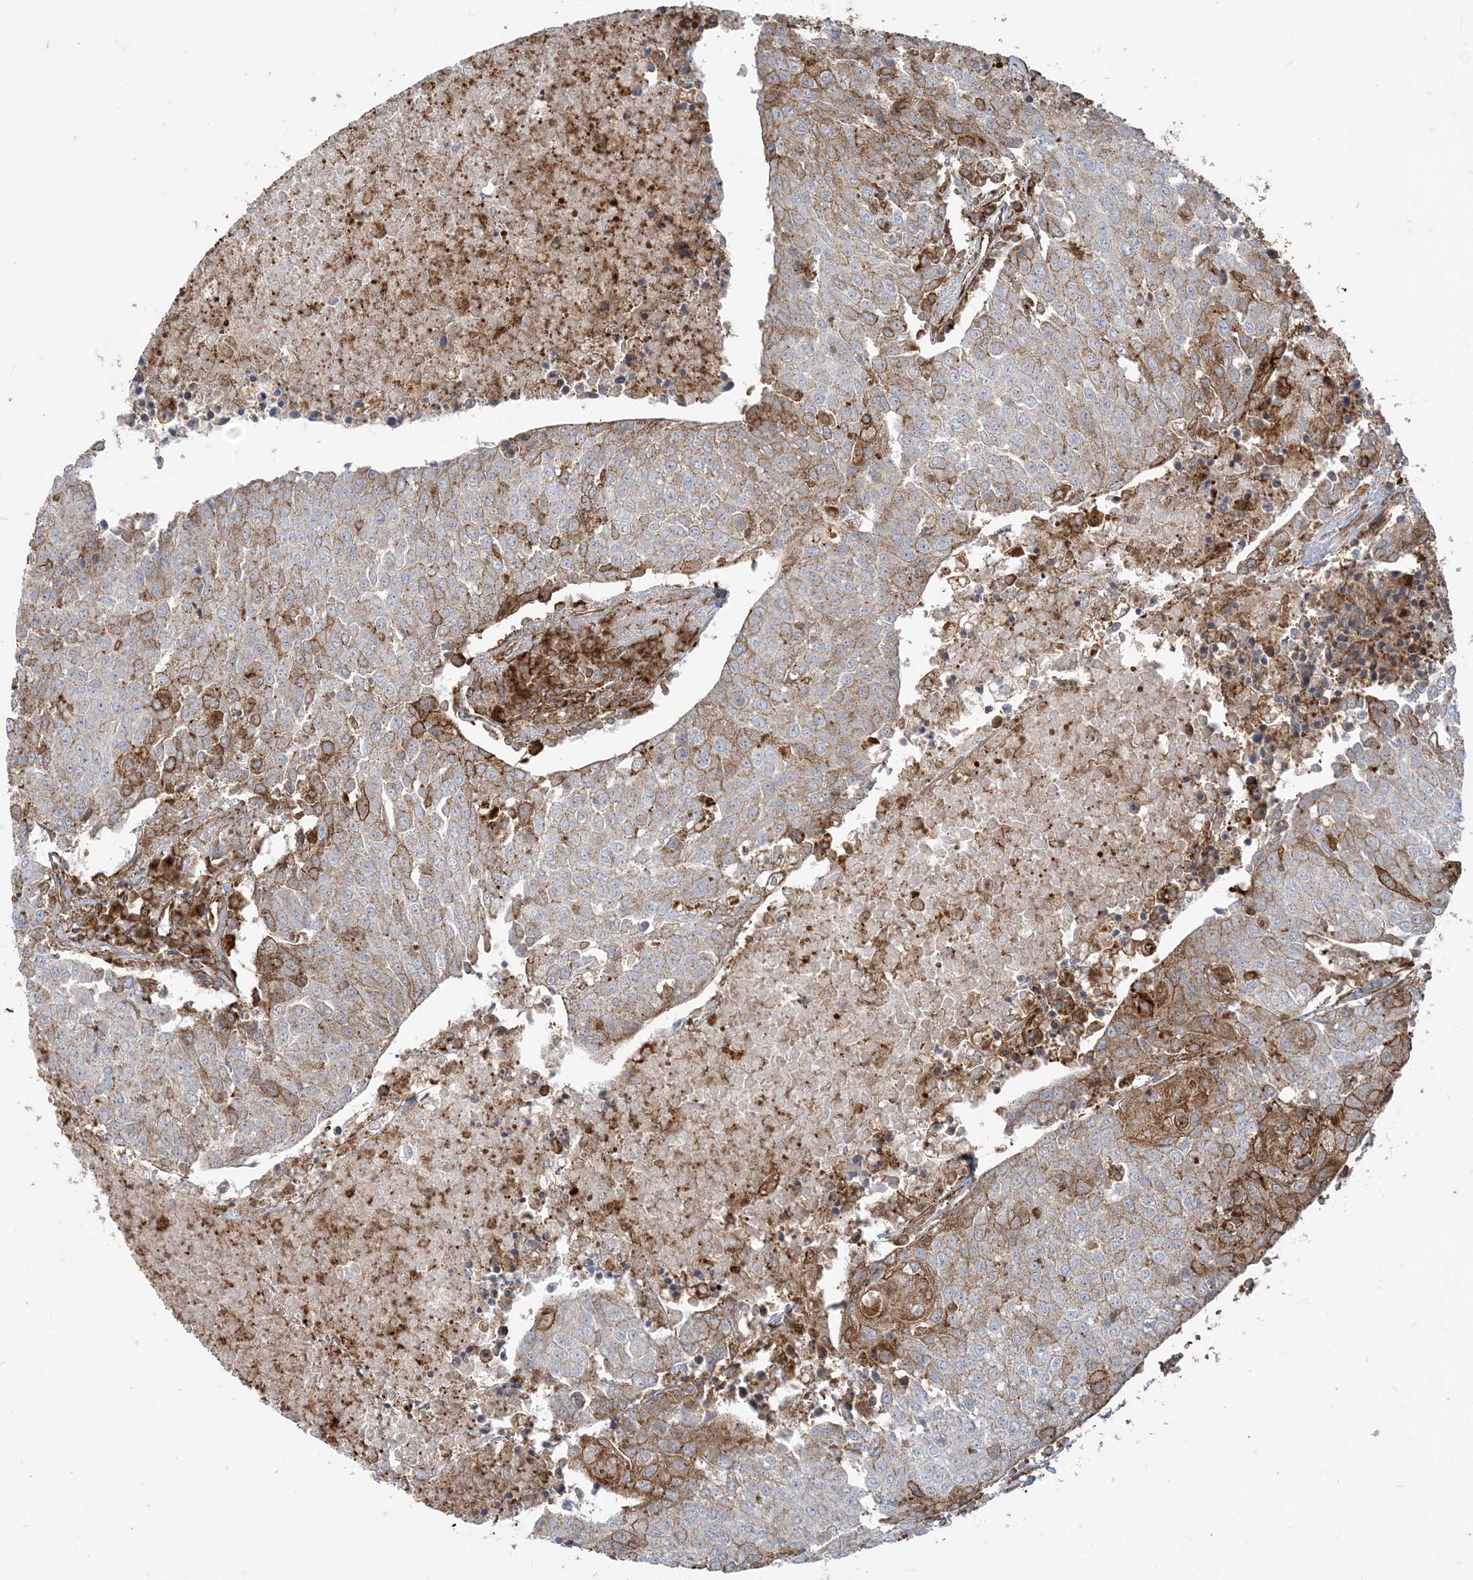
{"staining": {"intensity": "moderate", "quantity": "25%-75%", "location": "cytoplasmic/membranous"}, "tissue": "urothelial cancer", "cell_type": "Tumor cells", "image_type": "cancer", "snomed": [{"axis": "morphology", "description": "Urothelial carcinoma, High grade"}, {"axis": "topography", "description": "Urinary bladder"}], "caption": "An image of urothelial carcinoma (high-grade) stained for a protein shows moderate cytoplasmic/membranous brown staining in tumor cells. (DAB (3,3'-diaminobenzidine) IHC, brown staining for protein, blue staining for nuclei).", "gene": "DERL3", "patient": {"sex": "female", "age": 85}}